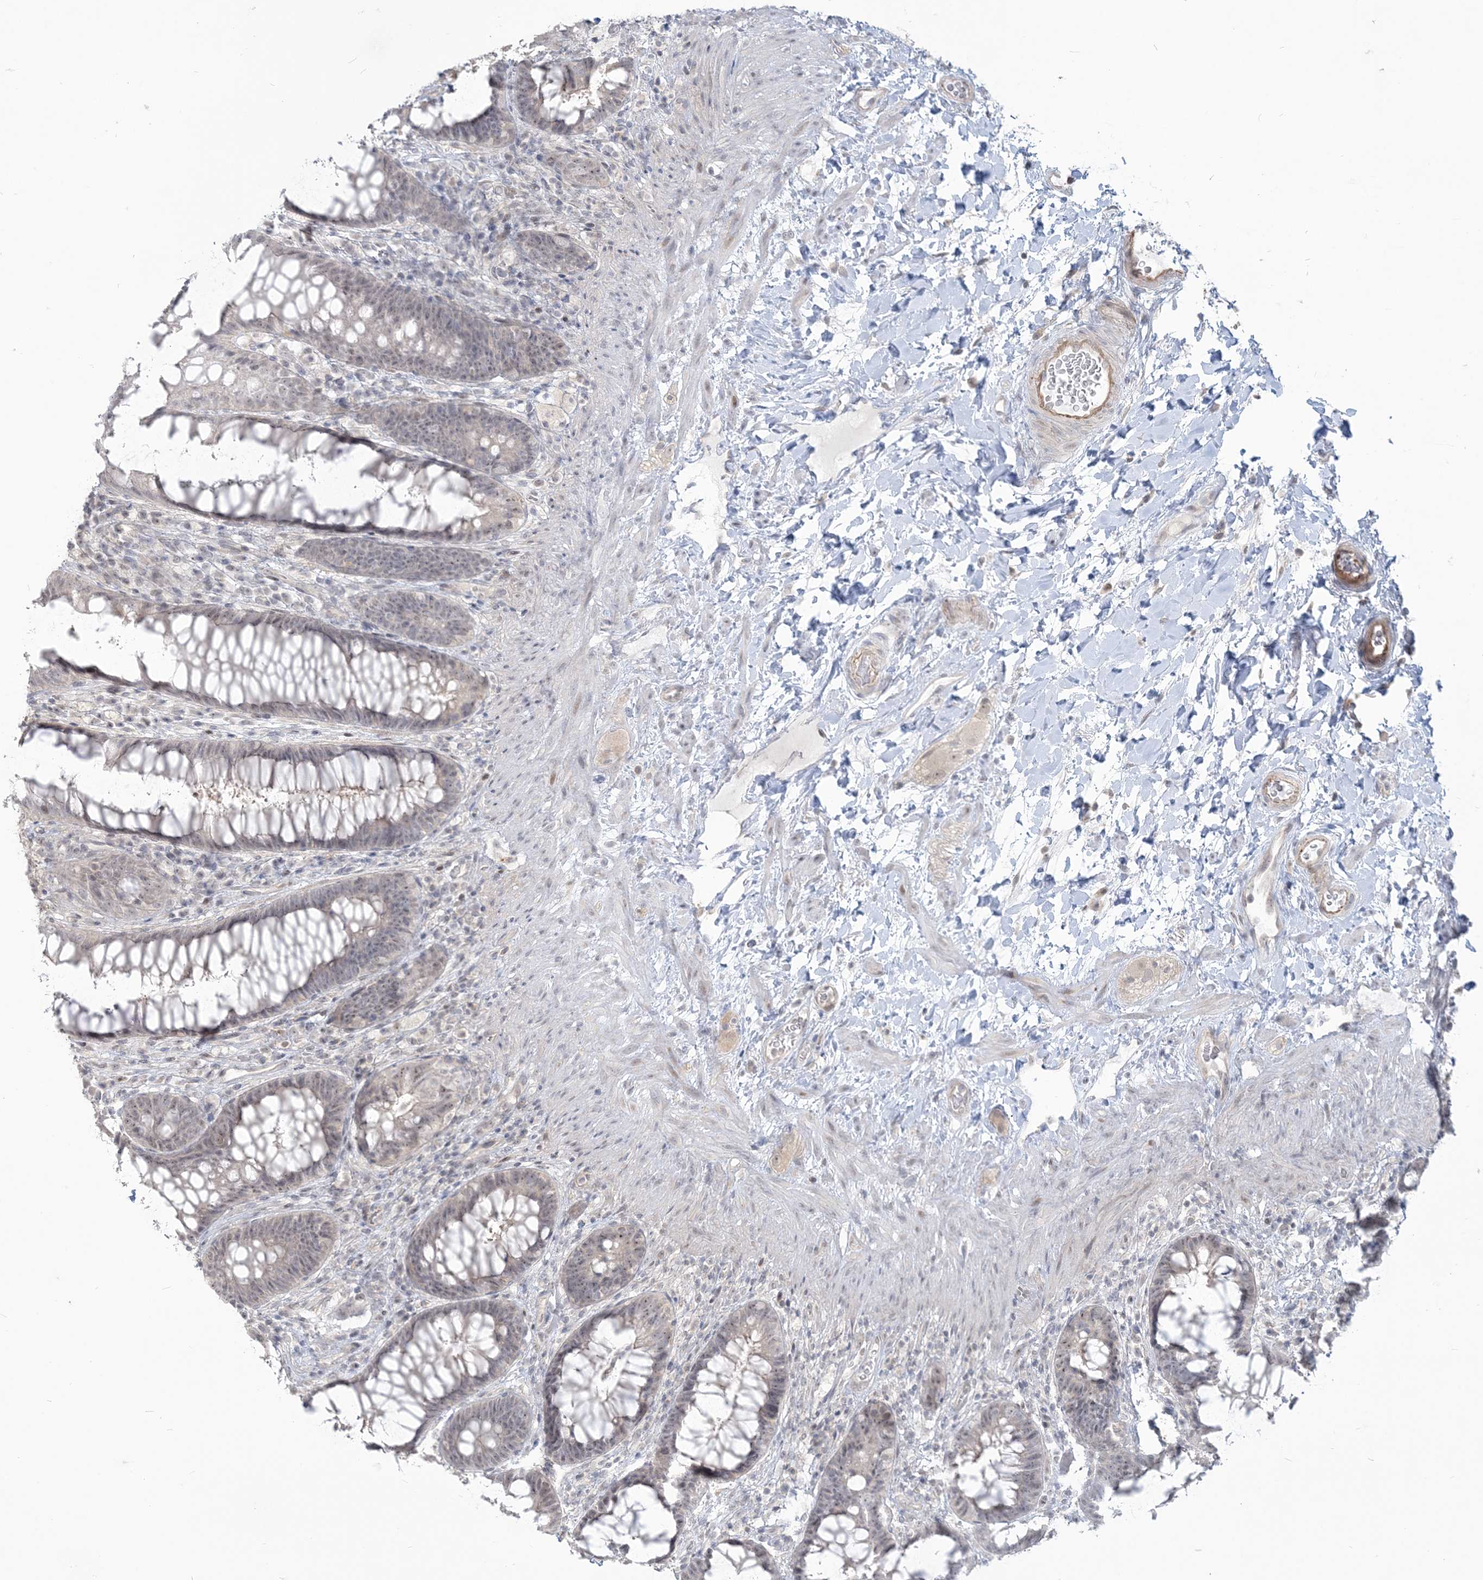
{"staining": {"intensity": "moderate", "quantity": "<25%", "location": "cytoplasmic/membranous"}, "tissue": "rectum", "cell_type": "Glandular cells", "image_type": "normal", "snomed": [{"axis": "morphology", "description": "Normal tissue, NOS"}, {"axis": "topography", "description": "Rectum"}], "caption": "A brown stain shows moderate cytoplasmic/membranous expression of a protein in glandular cells of normal rectum. The staining was performed using DAB (3,3'-diaminobenzidine), with brown indicating positive protein expression. Nuclei are stained blue with hematoxylin.", "gene": "SDAD1", "patient": {"sex": "female", "age": 46}}